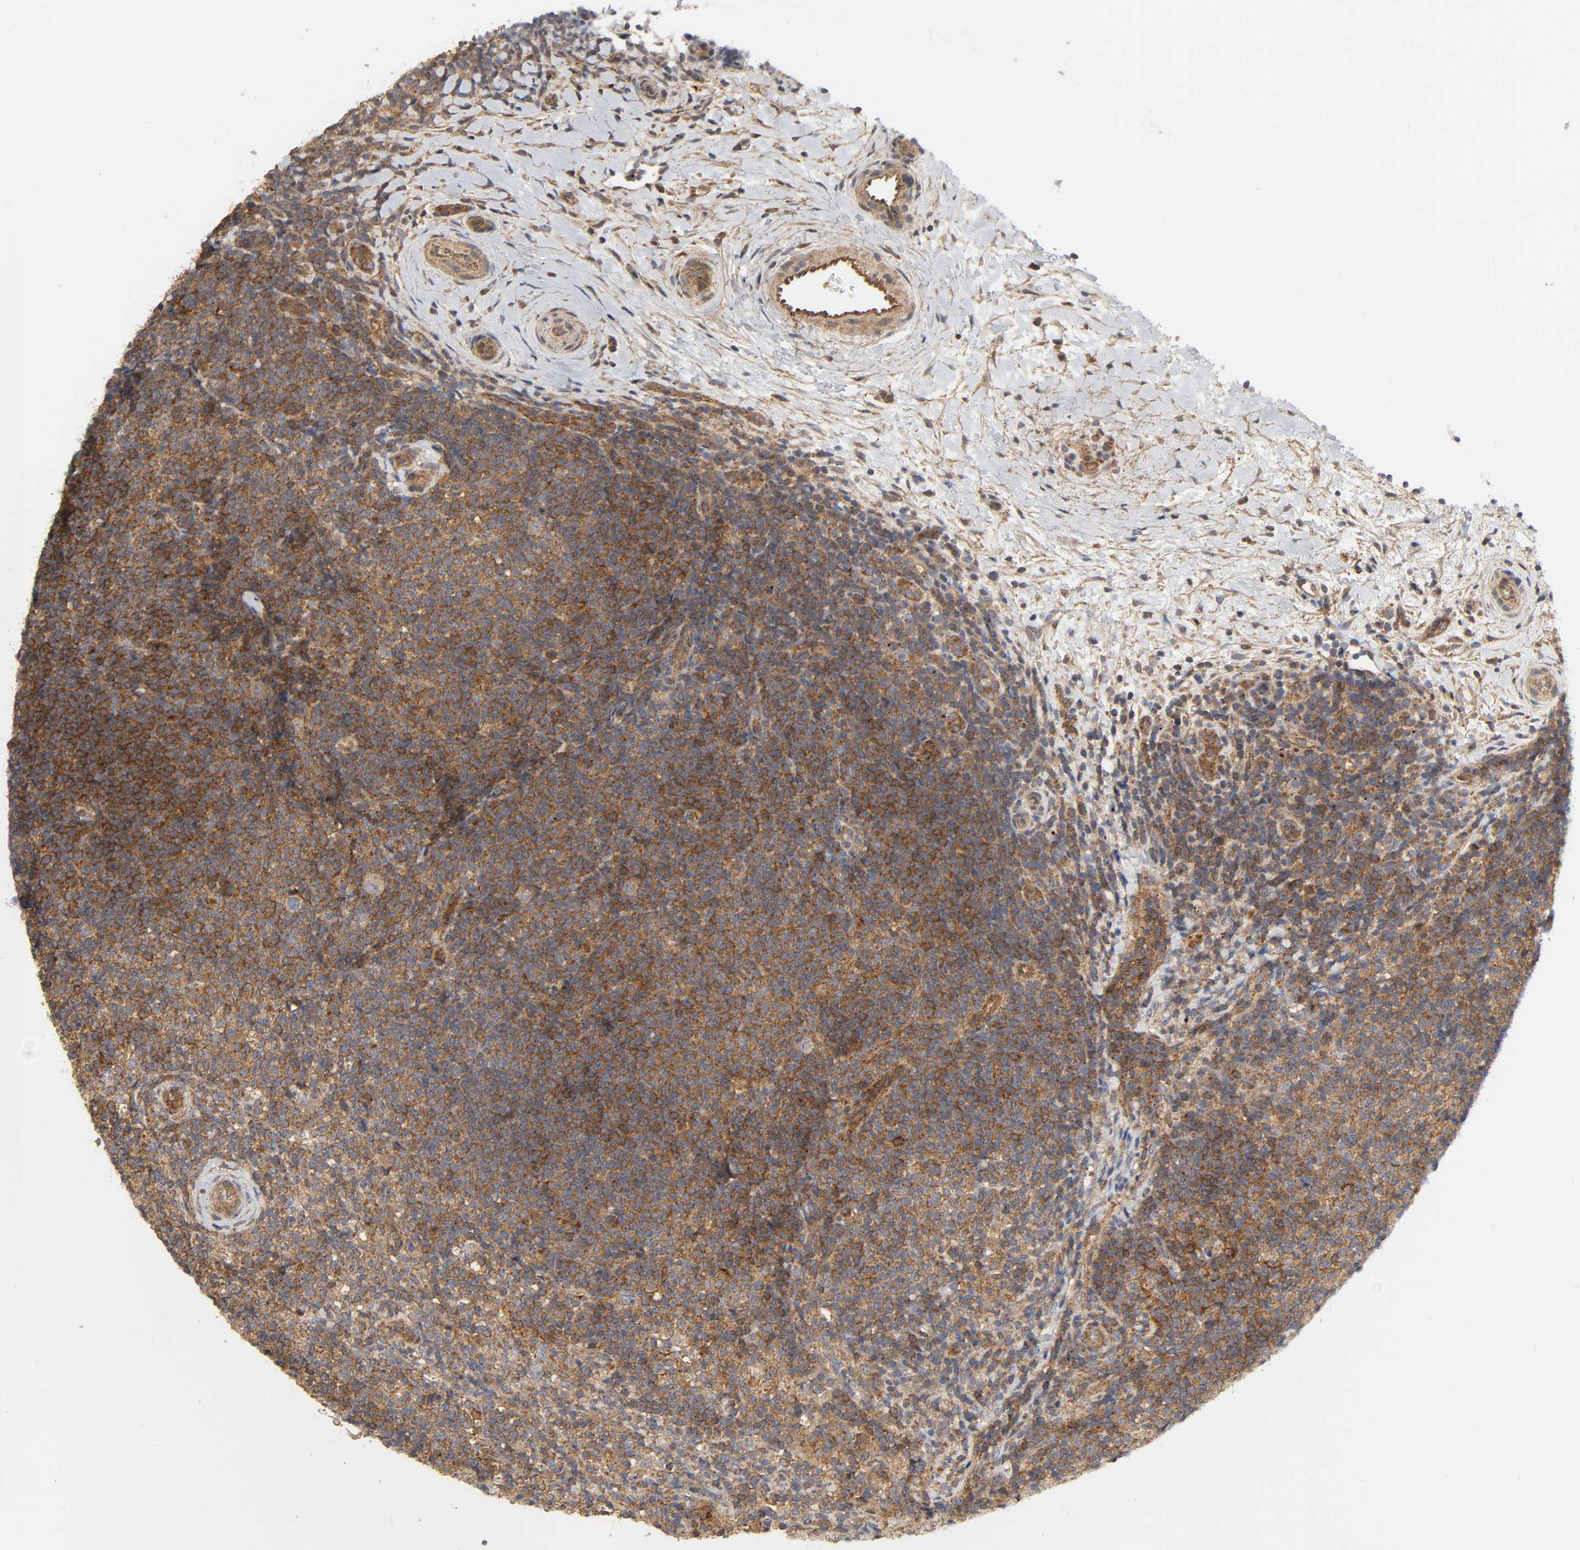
{"staining": {"intensity": "strong", "quantity": ">75%", "location": "cytoplasmic/membranous"}, "tissue": "lymphoma", "cell_type": "Tumor cells", "image_type": "cancer", "snomed": [{"axis": "morphology", "description": "Malignant lymphoma, non-Hodgkin's type, Low grade"}, {"axis": "topography", "description": "Lymph node"}], "caption": "The histopathology image reveals a brown stain indicating the presence of a protein in the cytoplasmic/membranous of tumor cells in lymphoma.", "gene": "SH3GLB1", "patient": {"sex": "female", "age": 76}}